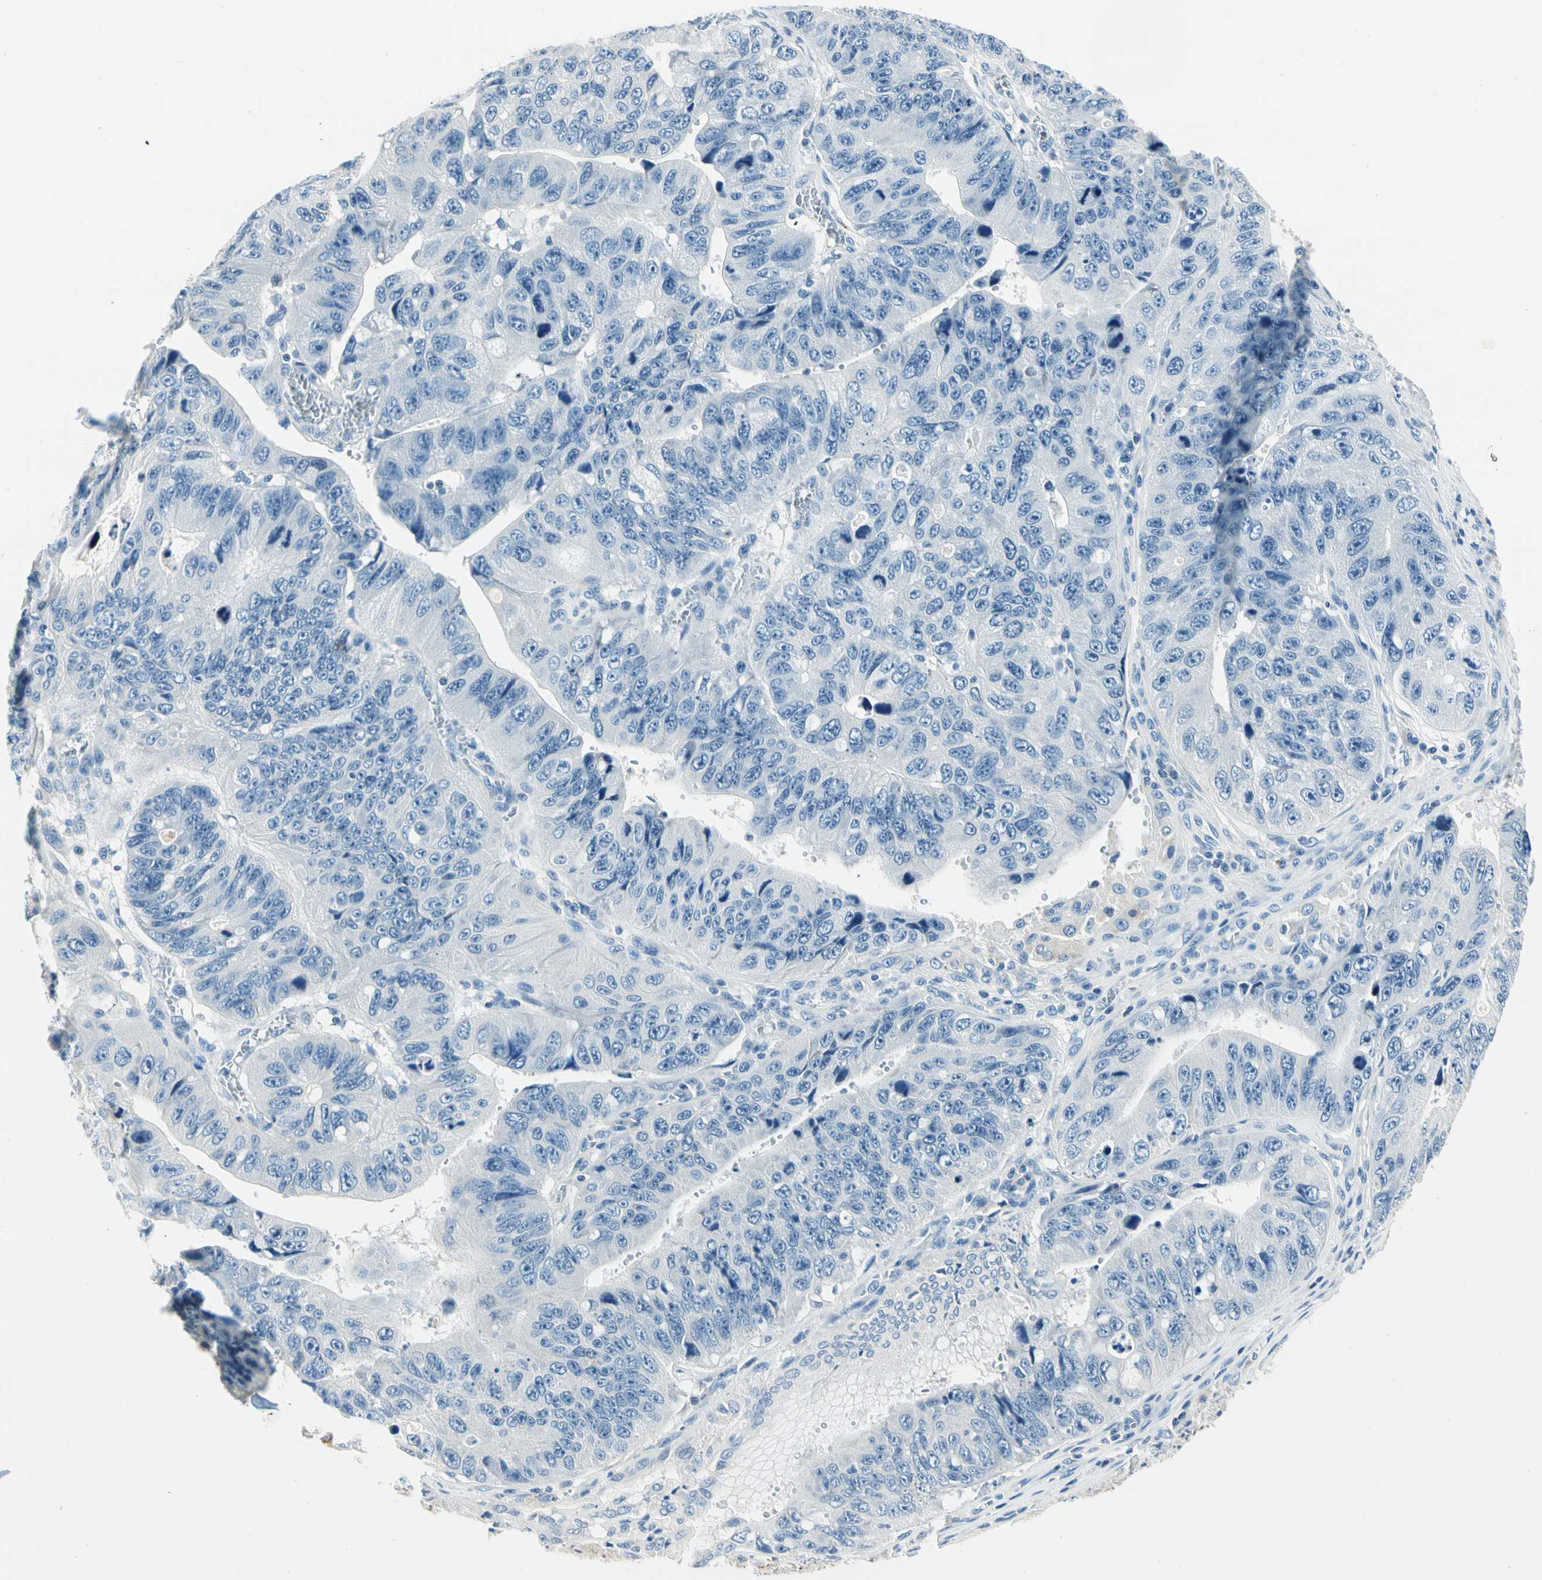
{"staining": {"intensity": "negative", "quantity": "none", "location": "none"}, "tissue": "stomach cancer", "cell_type": "Tumor cells", "image_type": "cancer", "snomed": [{"axis": "morphology", "description": "Adenocarcinoma, NOS"}, {"axis": "topography", "description": "Stomach"}], "caption": "IHC photomicrograph of adenocarcinoma (stomach) stained for a protein (brown), which displays no staining in tumor cells.", "gene": "TGFBR3", "patient": {"sex": "male", "age": 59}}